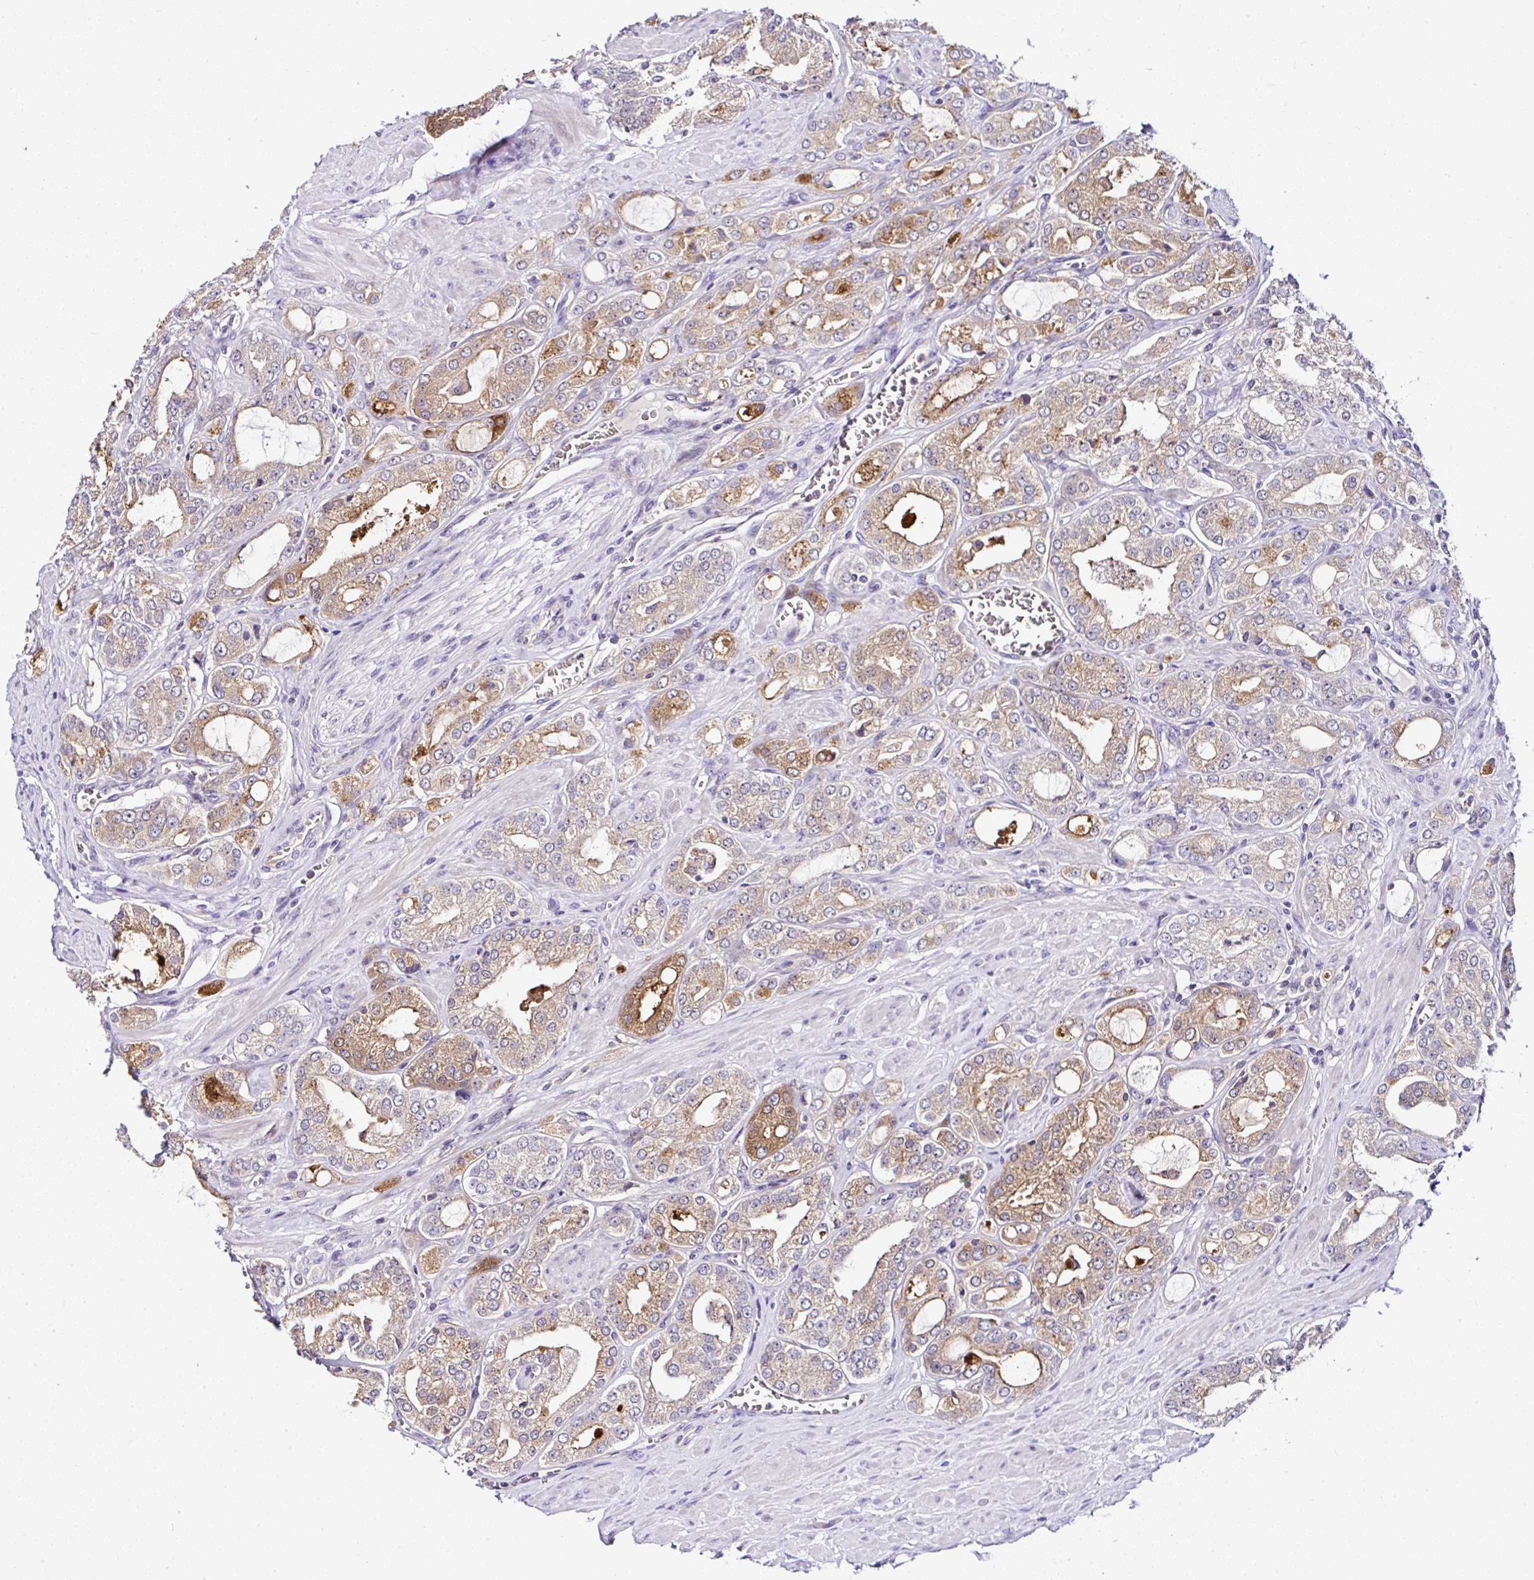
{"staining": {"intensity": "moderate", "quantity": ">75%", "location": "cytoplasmic/membranous"}, "tissue": "prostate cancer", "cell_type": "Tumor cells", "image_type": "cancer", "snomed": [{"axis": "morphology", "description": "Adenocarcinoma, High grade"}, {"axis": "topography", "description": "Prostate"}], "caption": "Prostate cancer stained with DAB immunohistochemistry displays medium levels of moderate cytoplasmic/membranous staining in approximately >75% of tumor cells.", "gene": "DEPDC5", "patient": {"sex": "male", "age": 66}}